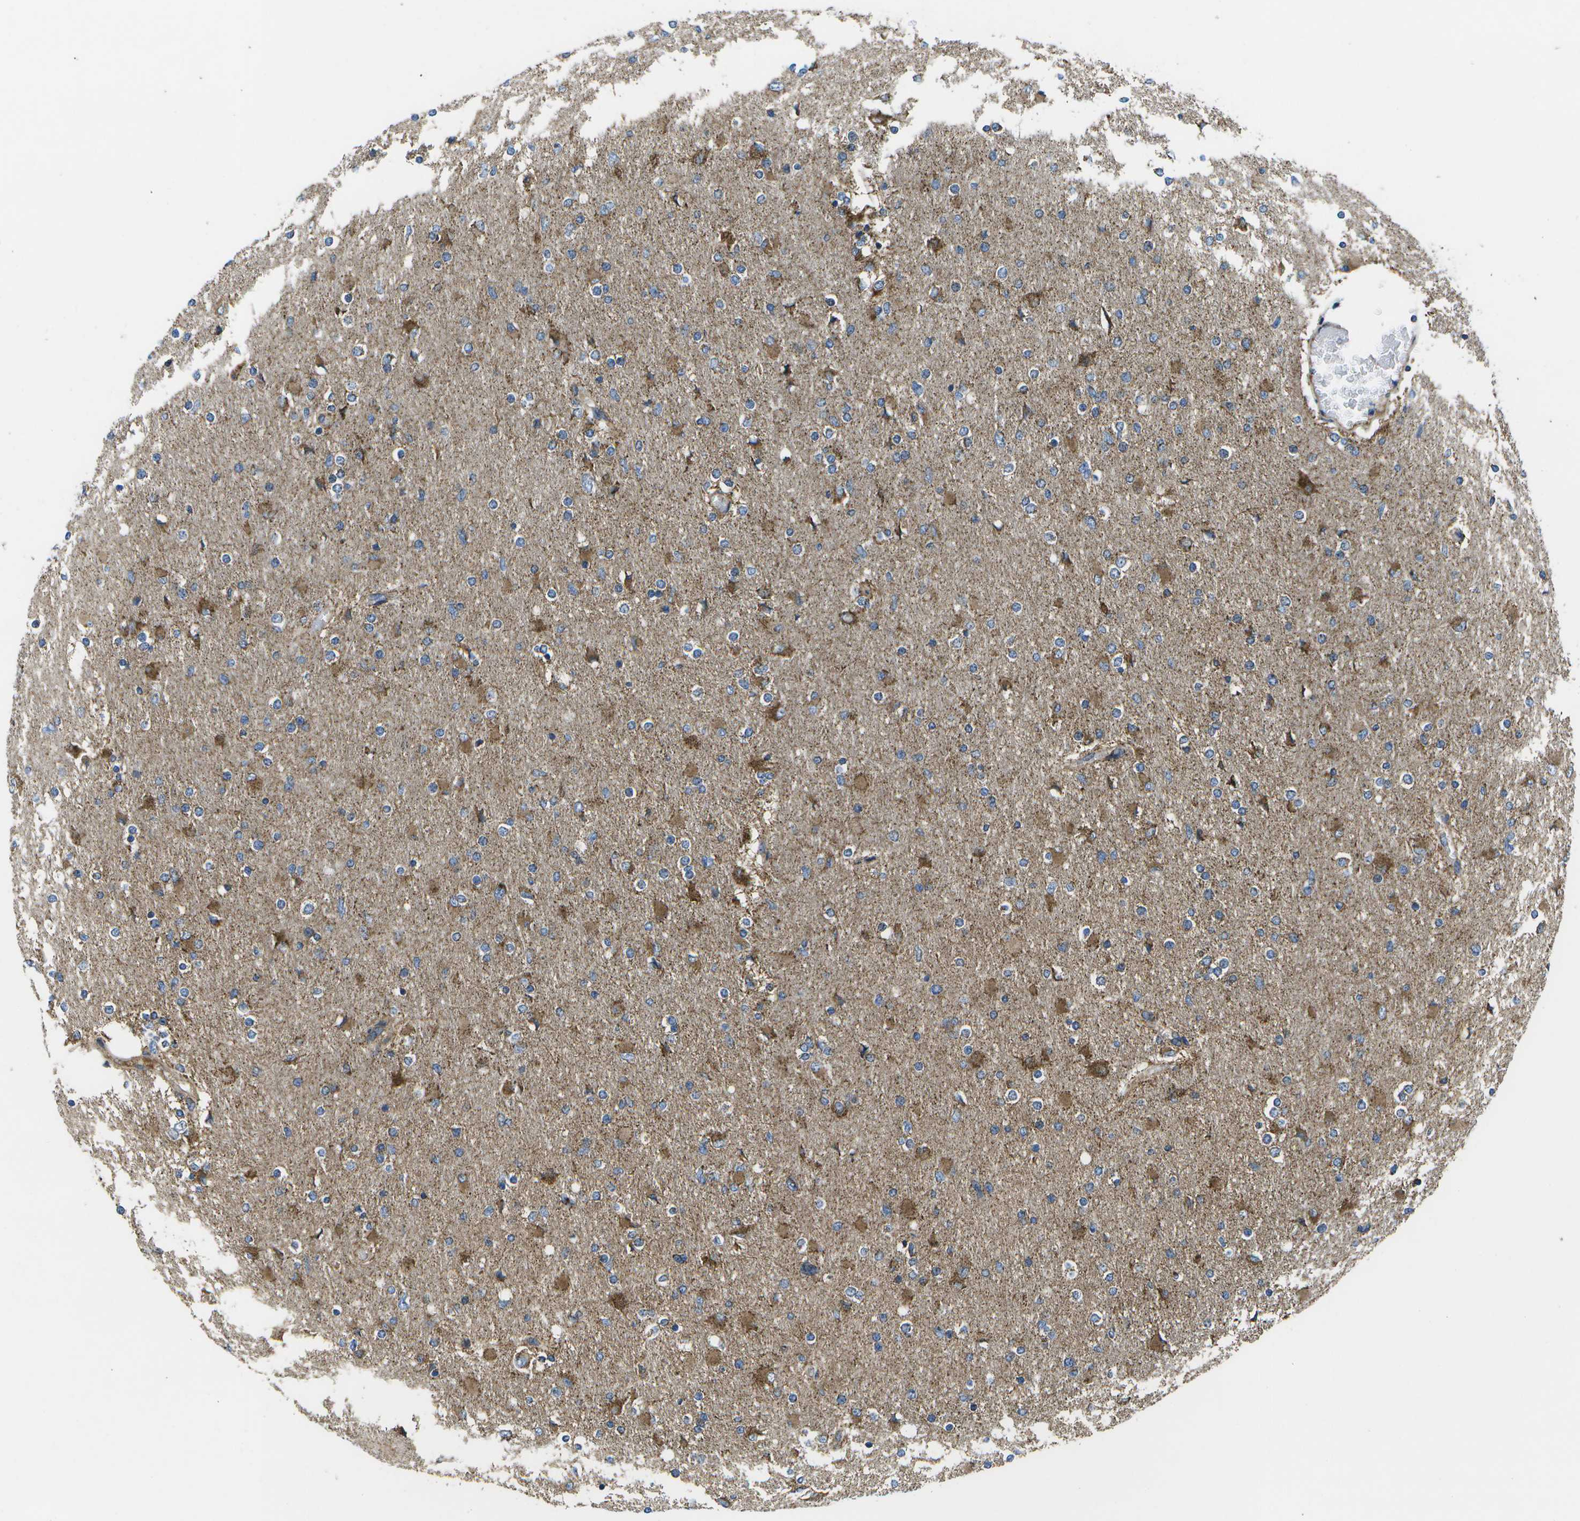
{"staining": {"intensity": "moderate", "quantity": ">75%", "location": "cytoplasmic/membranous"}, "tissue": "glioma", "cell_type": "Tumor cells", "image_type": "cancer", "snomed": [{"axis": "morphology", "description": "Glioma, malignant, High grade"}, {"axis": "topography", "description": "Cerebral cortex"}], "caption": "Immunohistochemical staining of glioma demonstrates medium levels of moderate cytoplasmic/membranous protein positivity in about >75% of tumor cells. (Brightfield microscopy of DAB IHC at high magnification).", "gene": "MVK", "patient": {"sex": "female", "age": 36}}